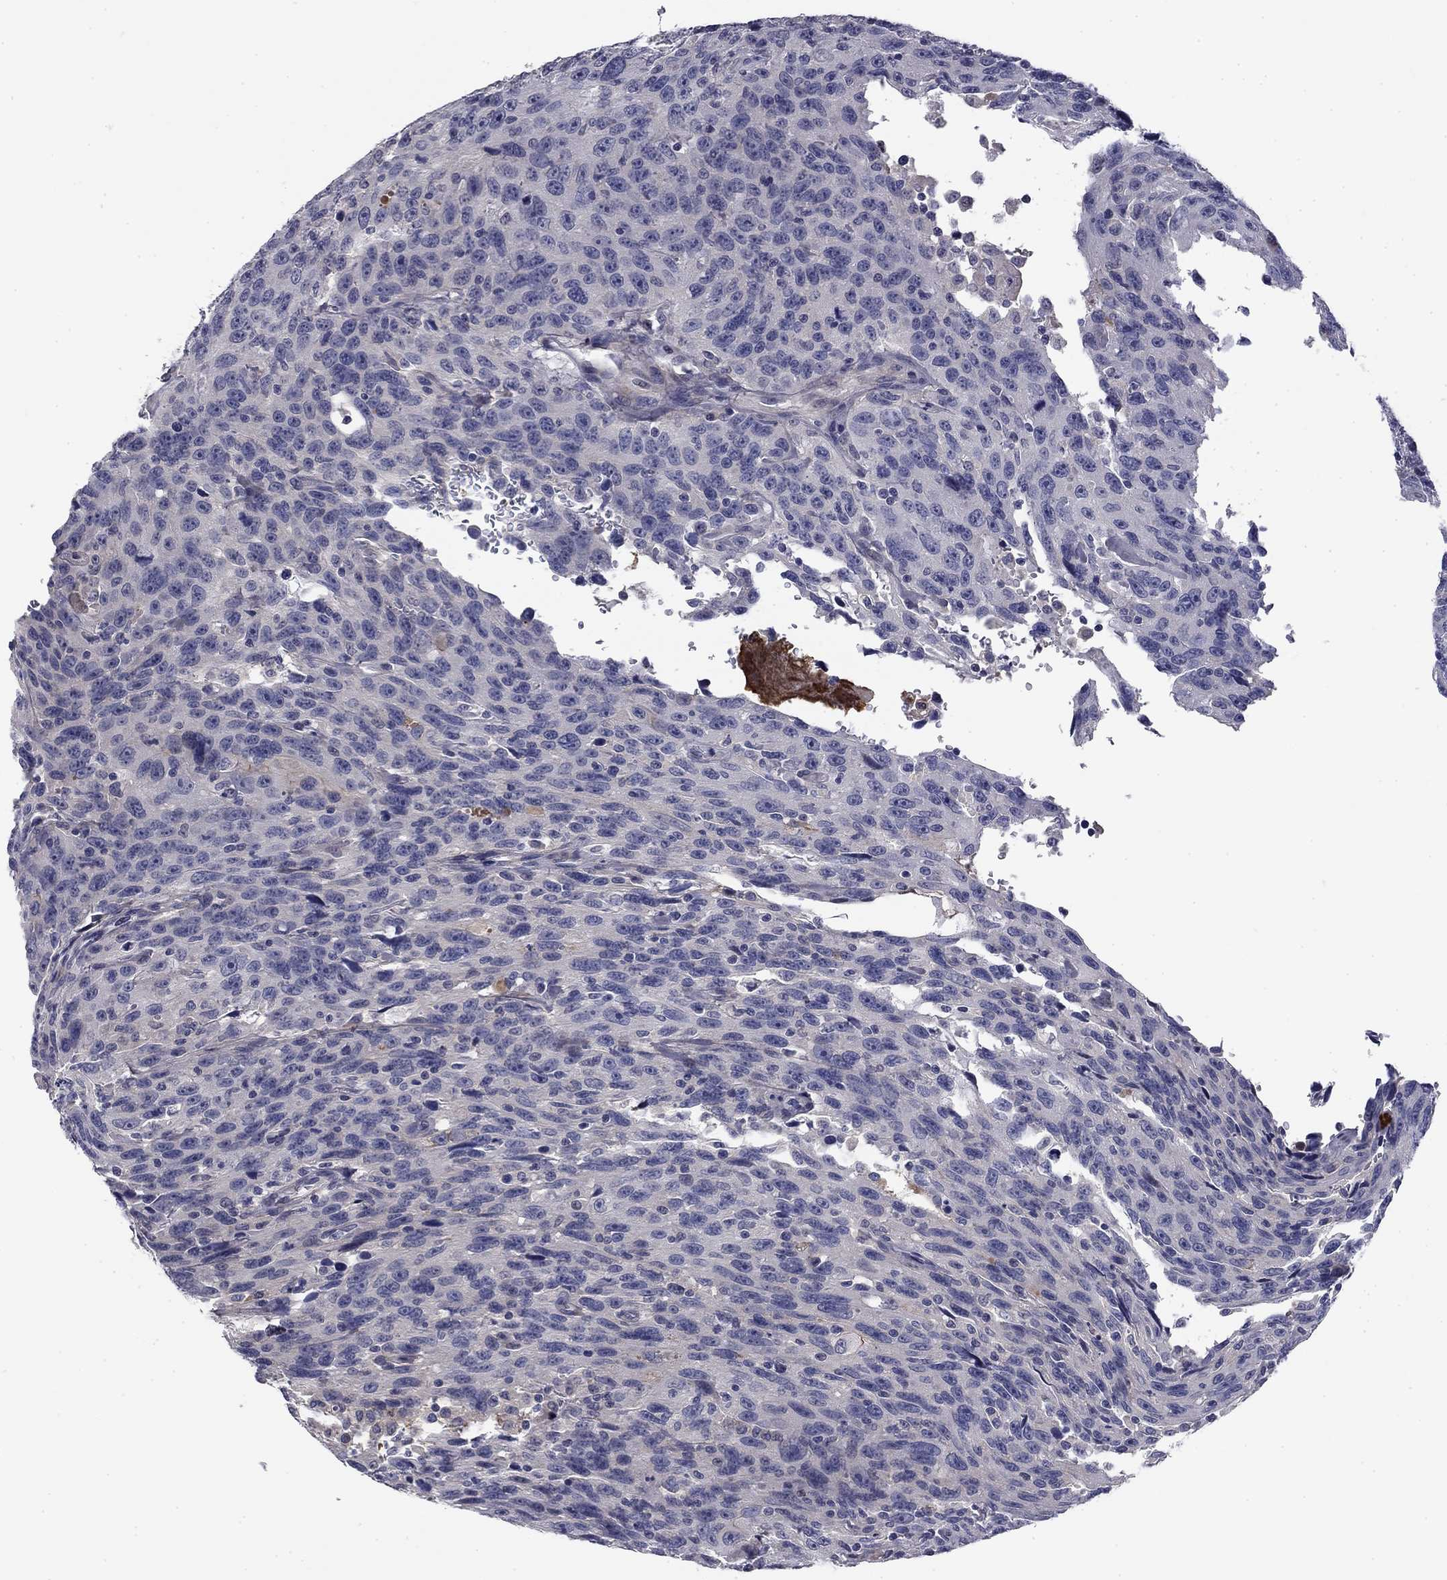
{"staining": {"intensity": "negative", "quantity": "none", "location": "none"}, "tissue": "urothelial cancer", "cell_type": "Tumor cells", "image_type": "cancer", "snomed": [{"axis": "morphology", "description": "Urothelial carcinoma, NOS"}, {"axis": "morphology", "description": "Urothelial carcinoma, High grade"}, {"axis": "topography", "description": "Urinary bladder"}], "caption": "This is an immunohistochemistry (IHC) micrograph of human transitional cell carcinoma. There is no expression in tumor cells.", "gene": "COL2A1", "patient": {"sex": "female", "age": 73}}